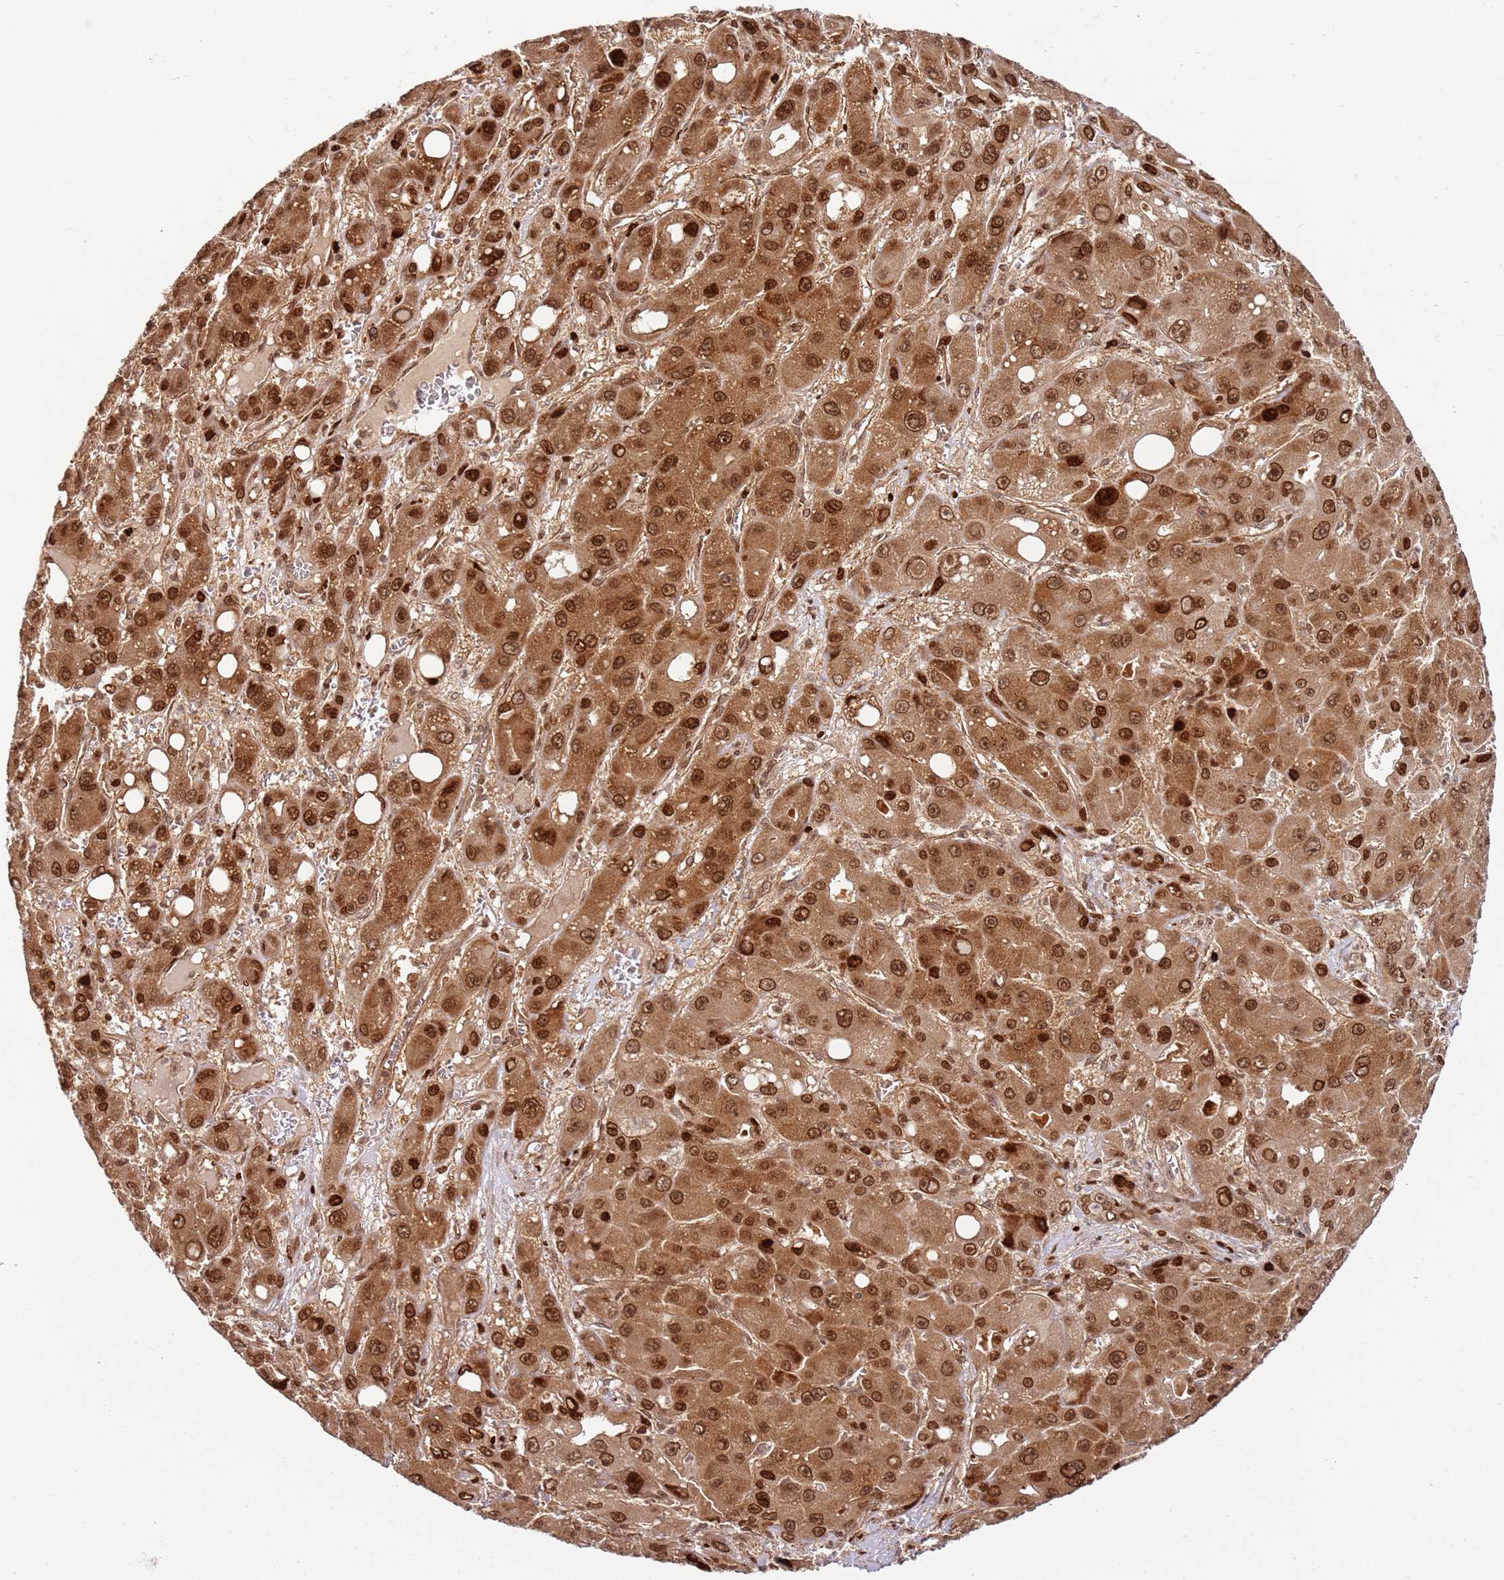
{"staining": {"intensity": "strong", "quantity": ">75%", "location": "cytoplasmic/membranous,nuclear"}, "tissue": "liver cancer", "cell_type": "Tumor cells", "image_type": "cancer", "snomed": [{"axis": "morphology", "description": "Carcinoma, Hepatocellular, NOS"}, {"axis": "topography", "description": "Liver"}], "caption": "Protein expression analysis of human liver hepatocellular carcinoma reveals strong cytoplasmic/membranous and nuclear staining in about >75% of tumor cells.", "gene": "TMEM233", "patient": {"sex": "male", "age": 55}}